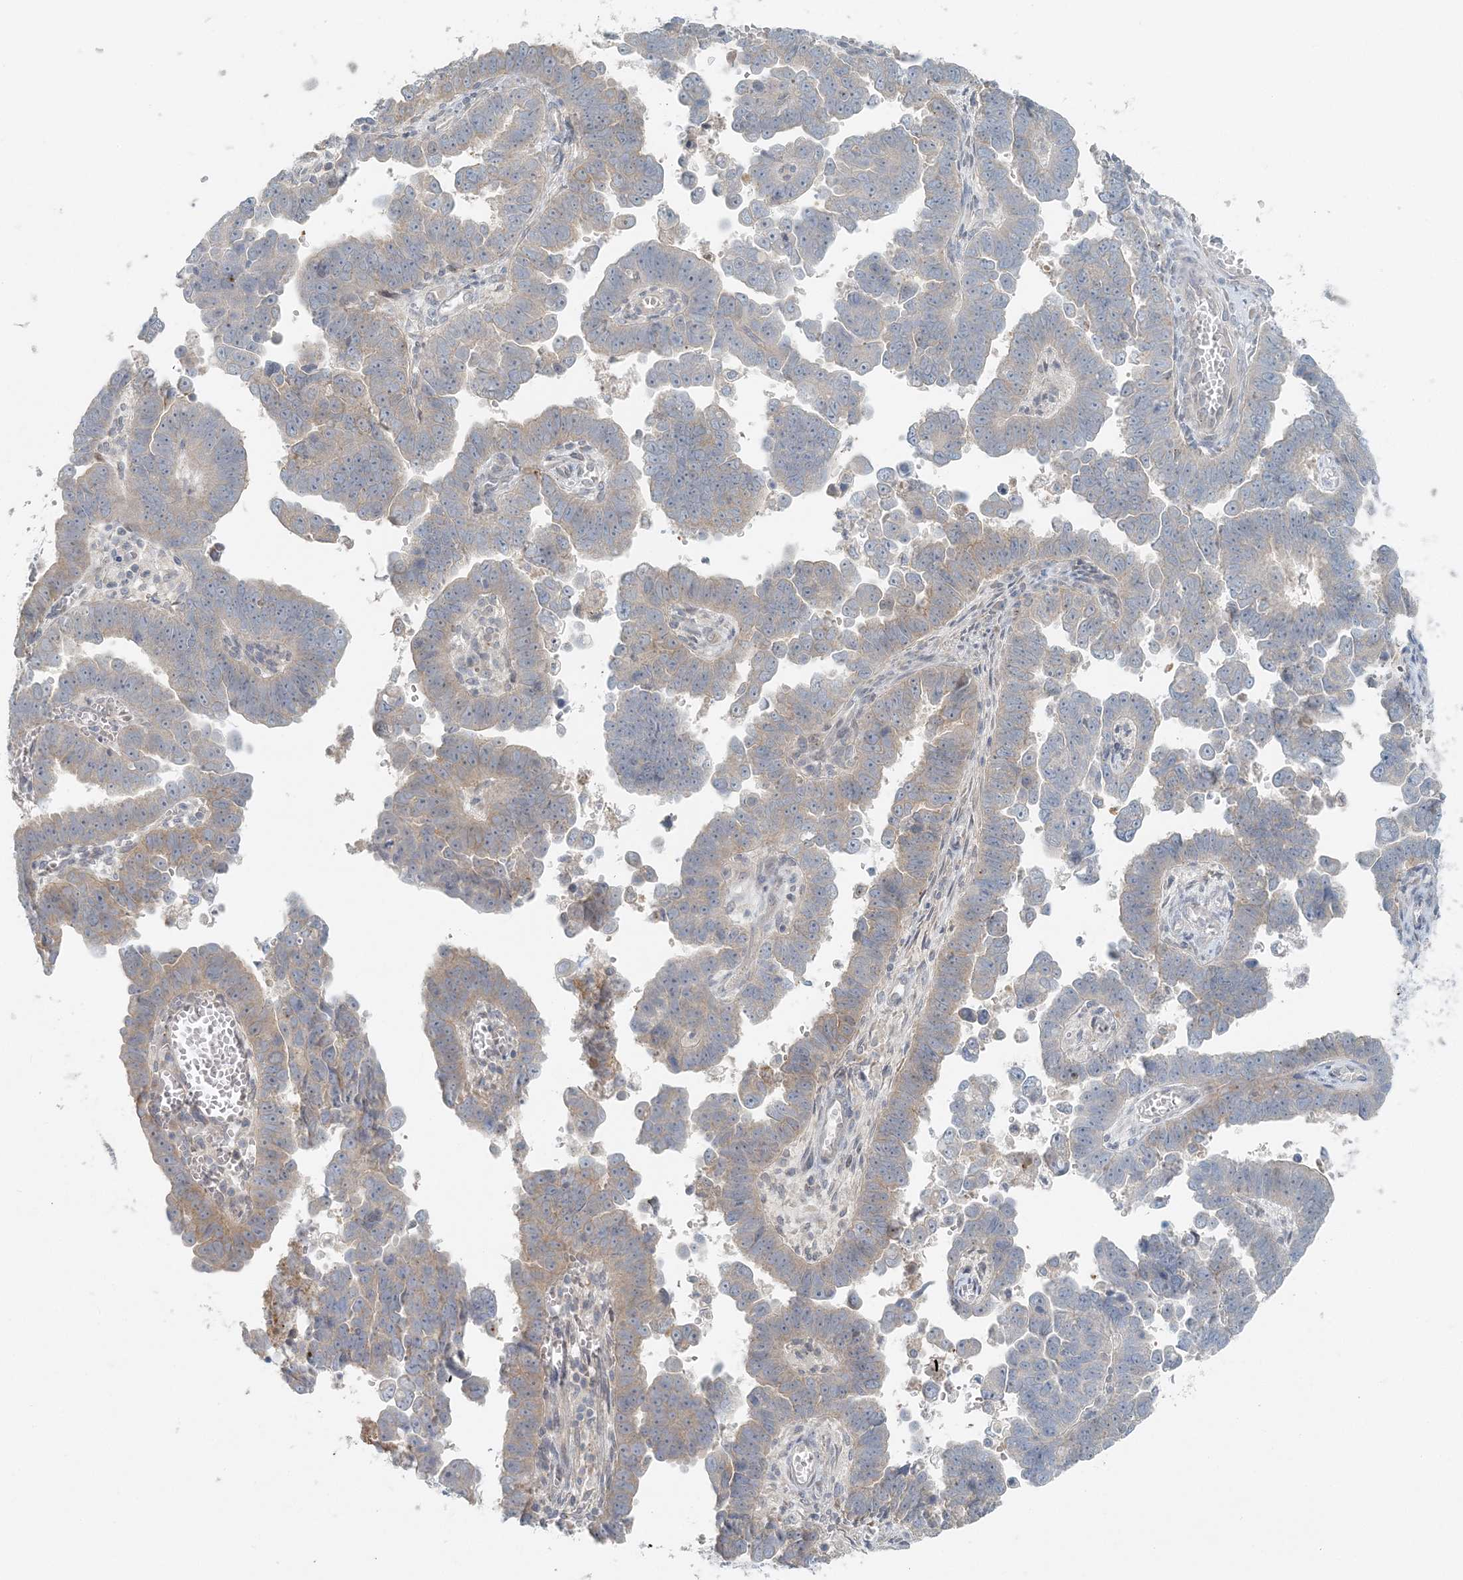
{"staining": {"intensity": "weak", "quantity": "<25%", "location": "cytoplasmic/membranous"}, "tissue": "endometrial cancer", "cell_type": "Tumor cells", "image_type": "cancer", "snomed": [{"axis": "morphology", "description": "Adenocarcinoma, NOS"}, {"axis": "topography", "description": "Endometrium"}], "caption": "Adenocarcinoma (endometrial) was stained to show a protein in brown. There is no significant expression in tumor cells.", "gene": "NAA11", "patient": {"sex": "female", "age": 75}}